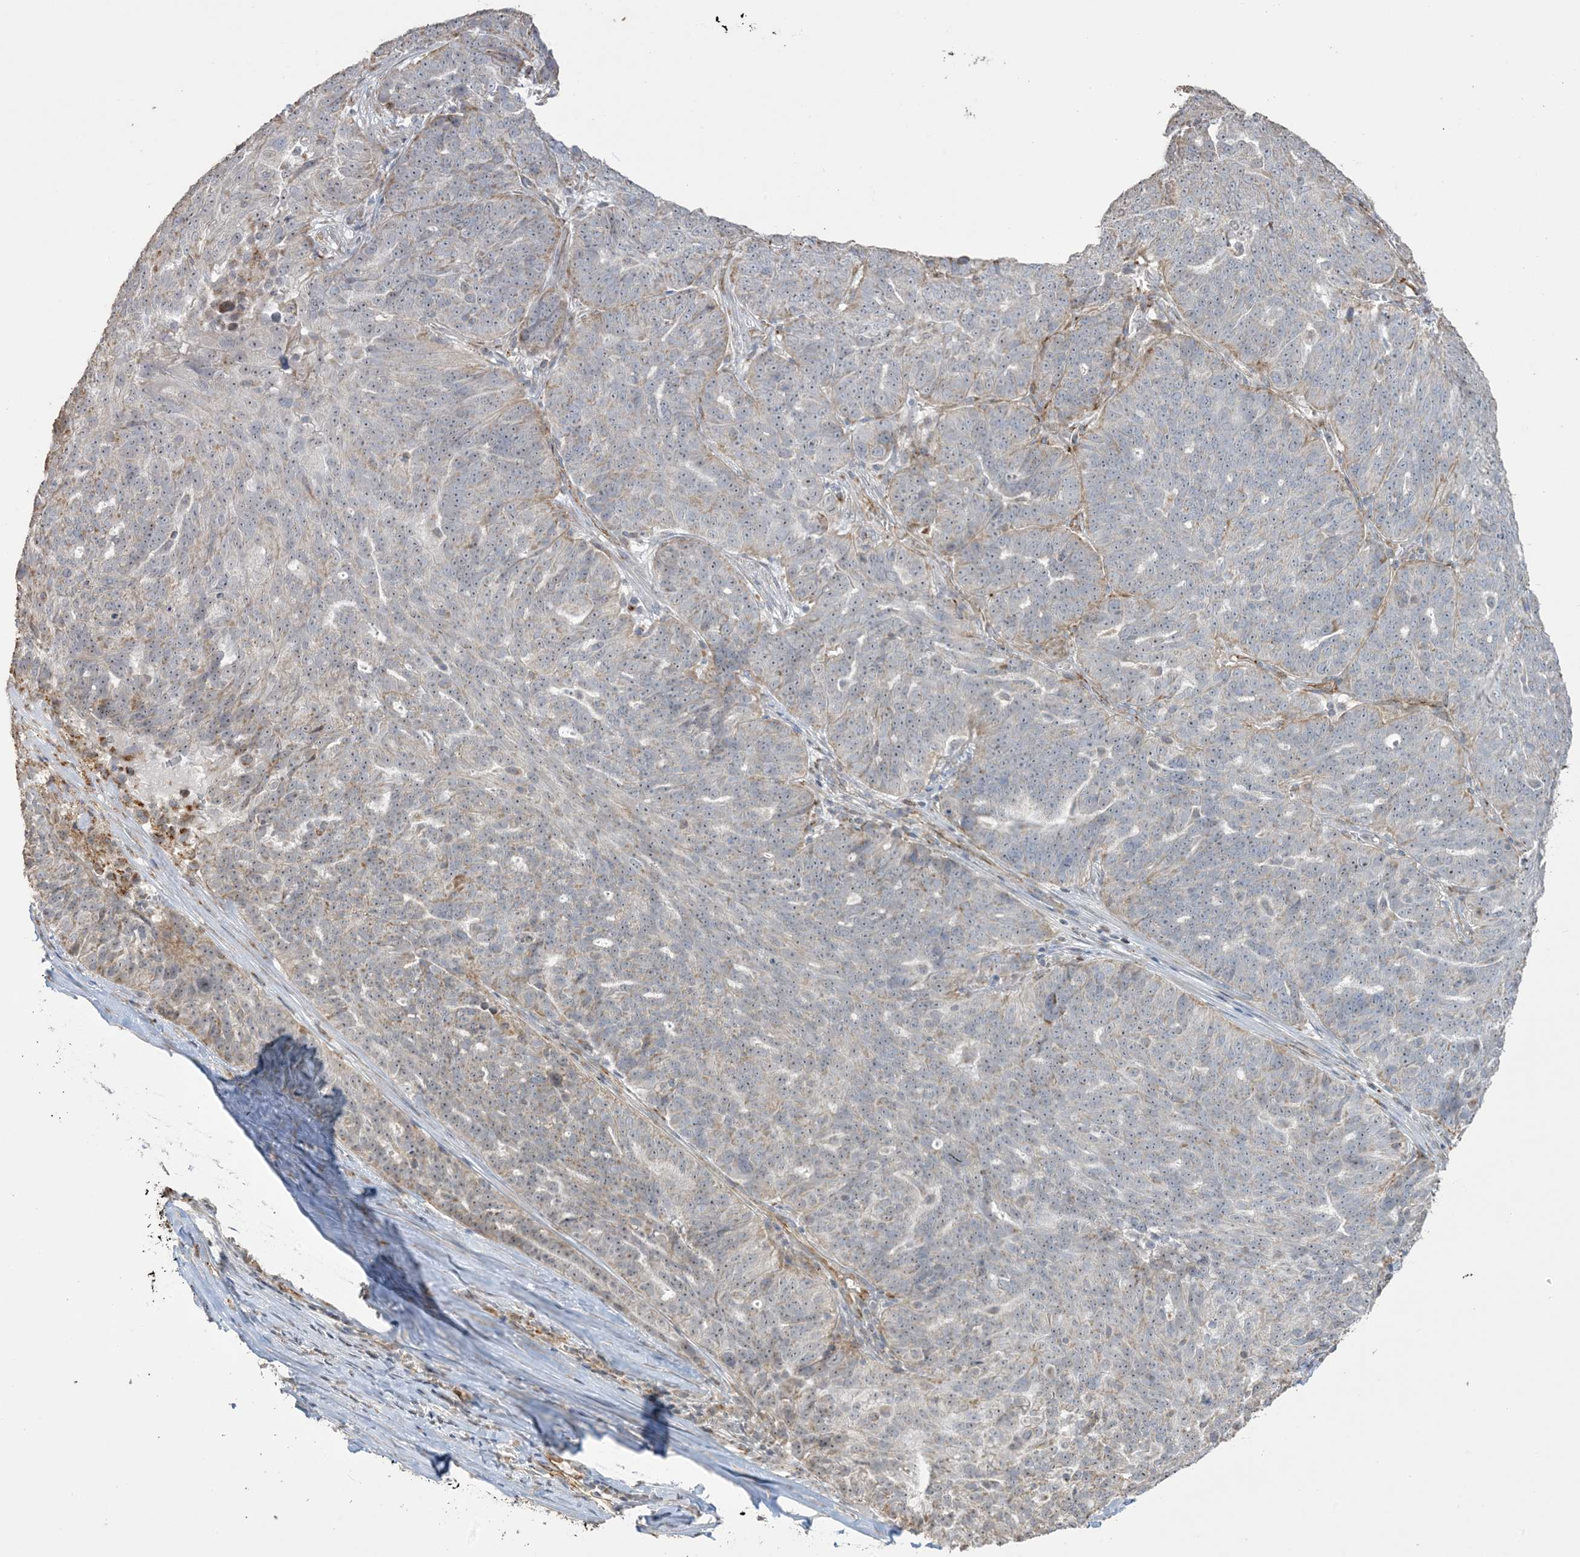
{"staining": {"intensity": "weak", "quantity": "<25%", "location": "cytoplasmic/membranous"}, "tissue": "ovarian cancer", "cell_type": "Tumor cells", "image_type": "cancer", "snomed": [{"axis": "morphology", "description": "Cystadenocarcinoma, serous, NOS"}, {"axis": "topography", "description": "Ovary"}], "caption": "Immunohistochemical staining of human serous cystadenocarcinoma (ovarian) demonstrates no significant positivity in tumor cells. (DAB (3,3'-diaminobenzidine) IHC visualized using brightfield microscopy, high magnification).", "gene": "AGA", "patient": {"sex": "female", "age": 59}}